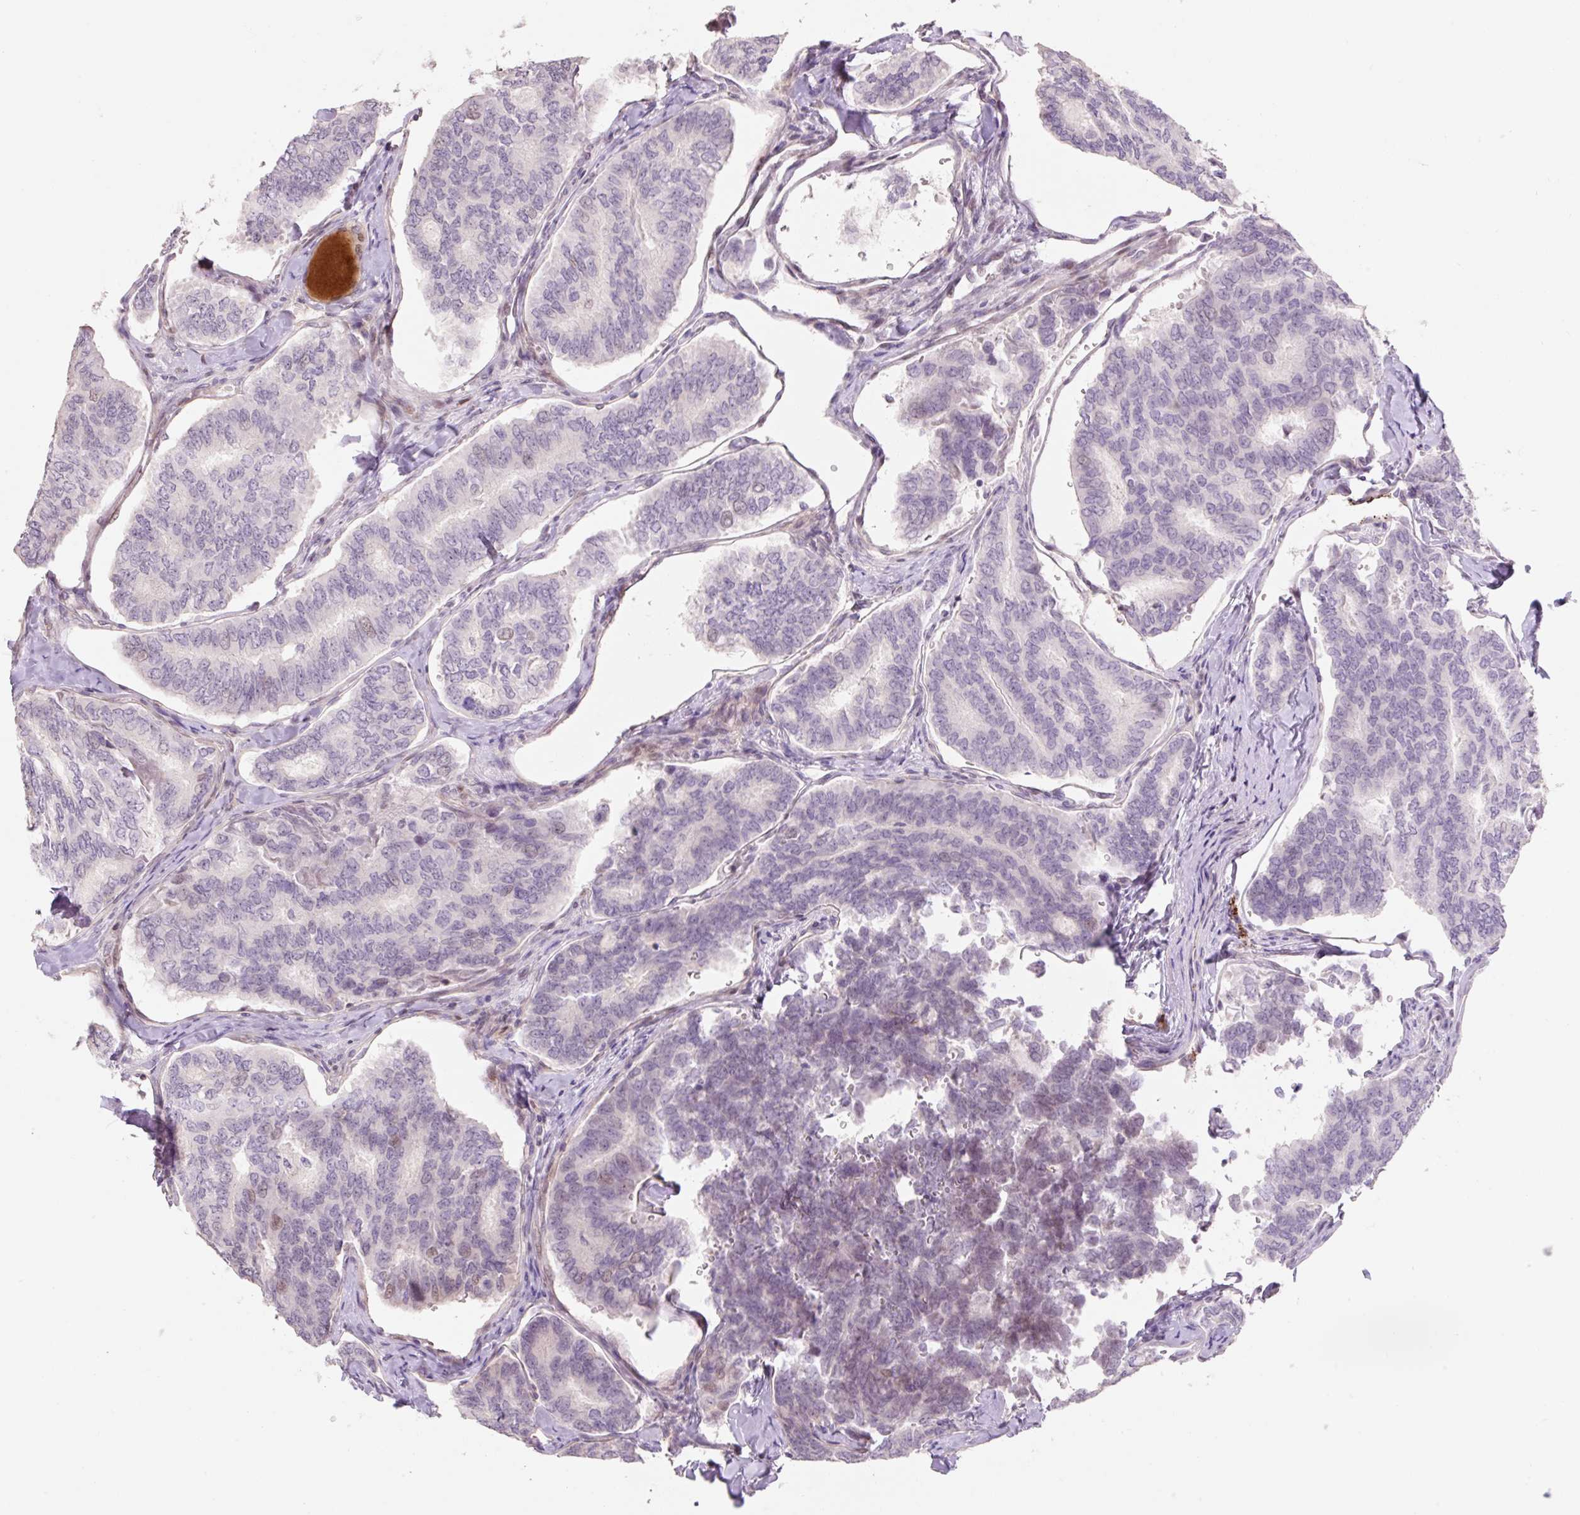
{"staining": {"intensity": "moderate", "quantity": "<25%", "location": "nuclear"}, "tissue": "thyroid cancer", "cell_type": "Tumor cells", "image_type": "cancer", "snomed": [{"axis": "morphology", "description": "Papillary adenocarcinoma, NOS"}, {"axis": "topography", "description": "Thyroid gland"}], "caption": "Protein expression analysis of human thyroid cancer (papillary adenocarcinoma) reveals moderate nuclear staining in about <25% of tumor cells.", "gene": "ZNF552", "patient": {"sex": "female", "age": 35}}